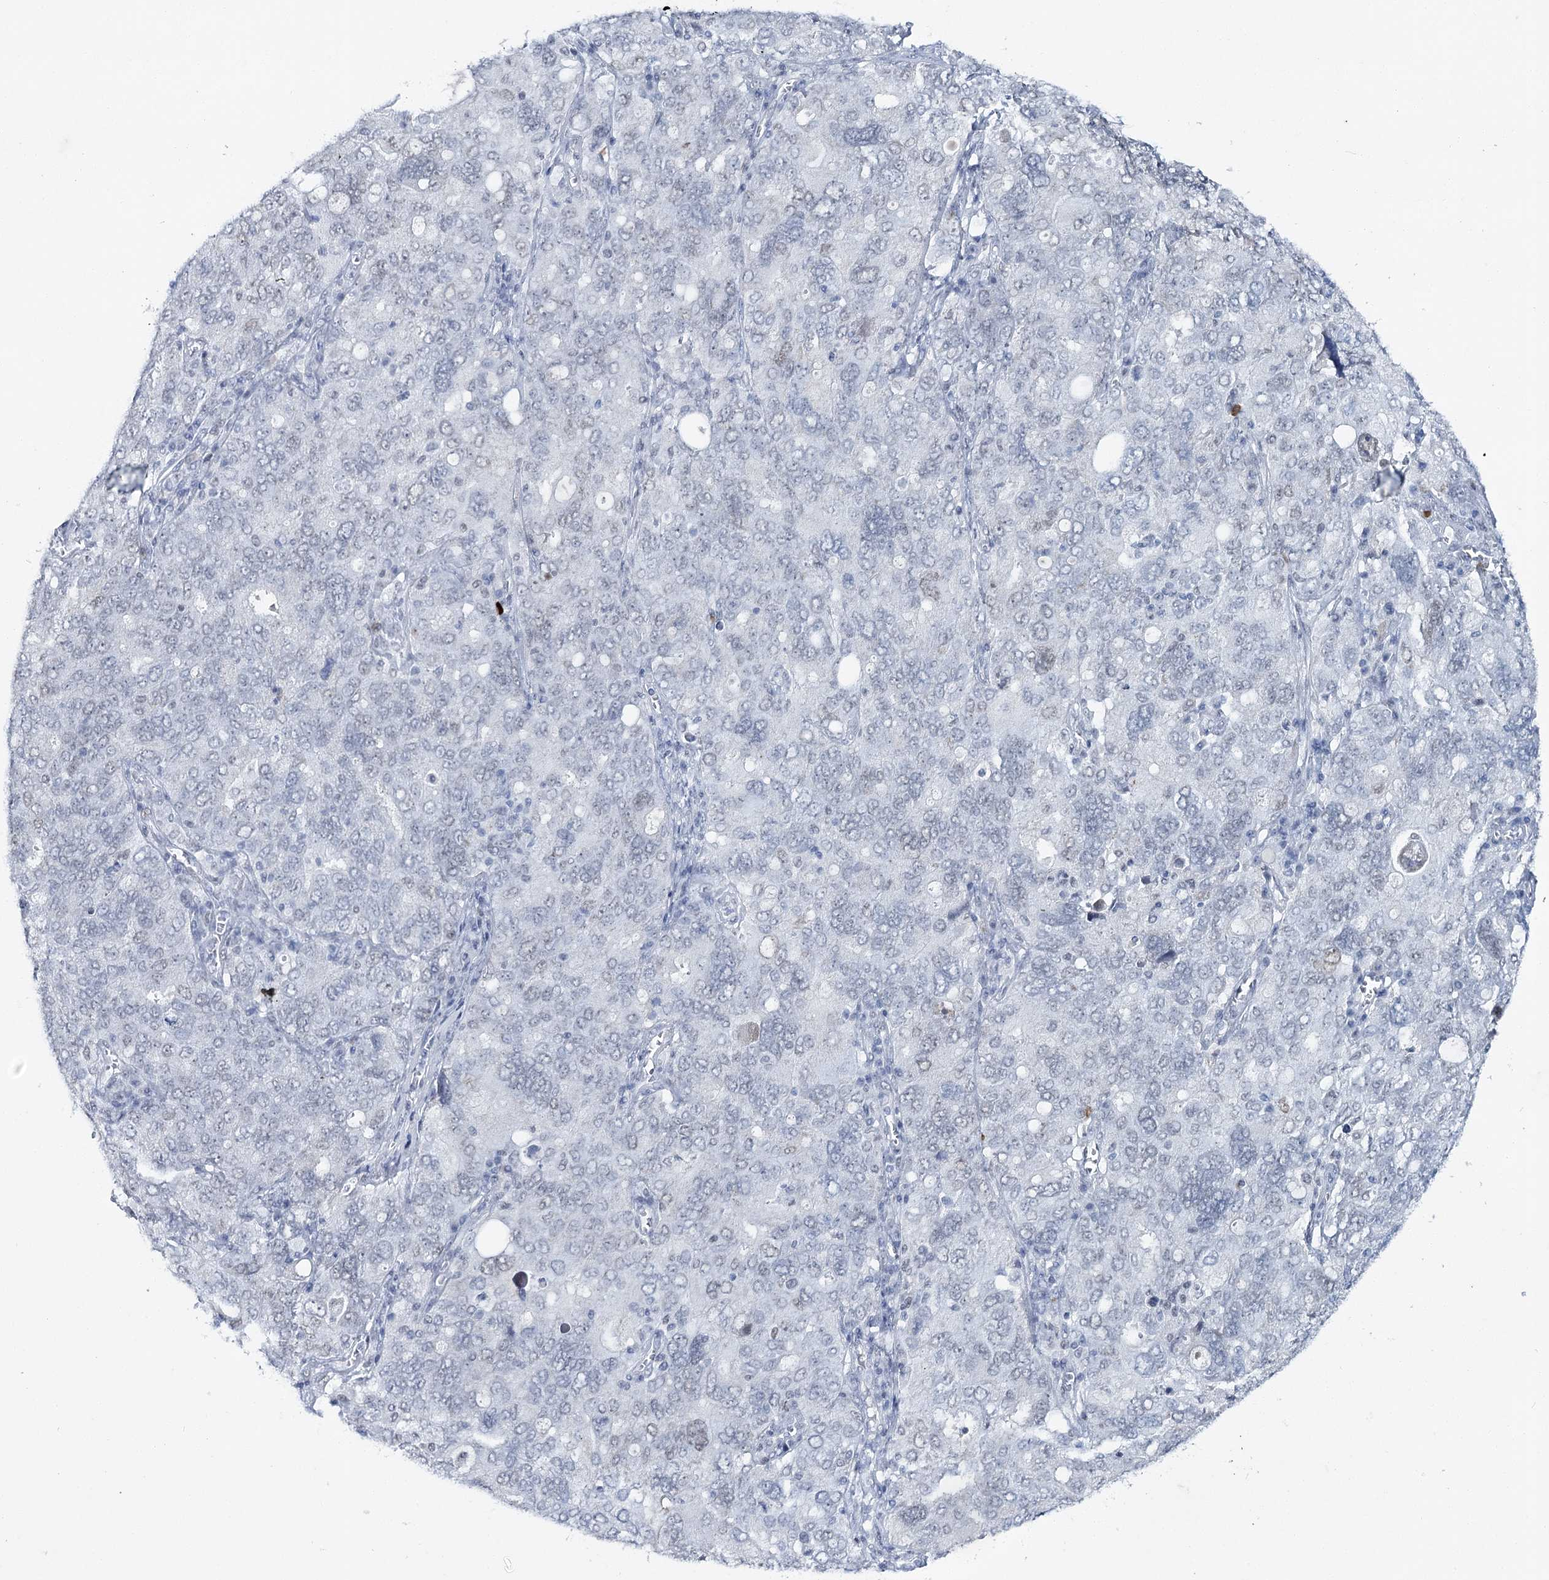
{"staining": {"intensity": "negative", "quantity": "none", "location": "none"}, "tissue": "ovarian cancer", "cell_type": "Tumor cells", "image_type": "cancer", "snomed": [{"axis": "morphology", "description": "Carcinoma, endometroid"}, {"axis": "topography", "description": "Ovary"}], "caption": "DAB immunohistochemical staining of ovarian cancer (endometroid carcinoma) reveals no significant staining in tumor cells. (DAB immunohistochemistry (IHC) with hematoxylin counter stain).", "gene": "ZC3H8", "patient": {"sex": "female", "age": 62}}